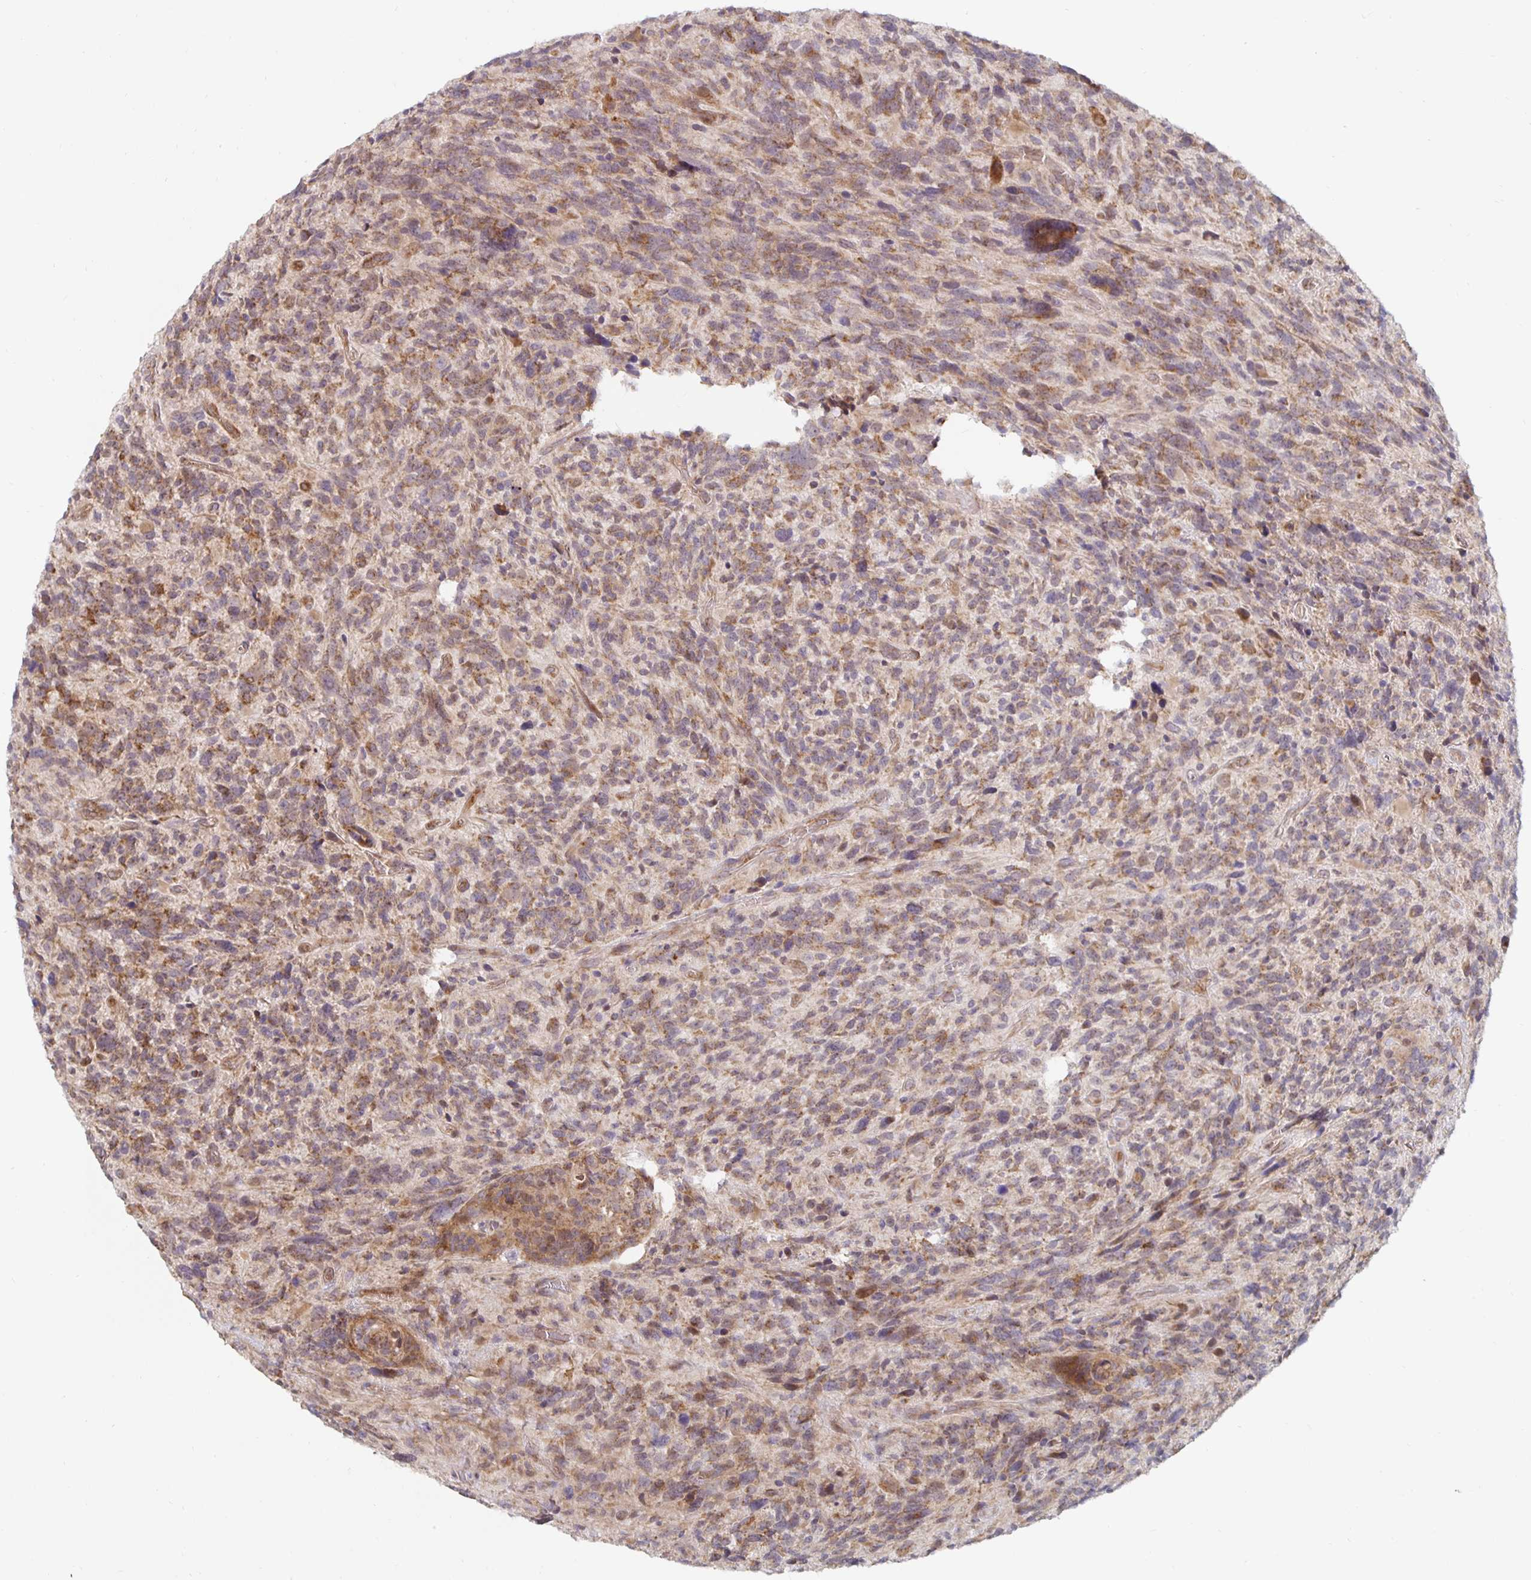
{"staining": {"intensity": "moderate", "quantity": ">75%", "location": "cytoplasmic/membranous"}, "tissue": "glioma", "cell_type": "Tumor cells", "image_type": "cancer", "snomed": [{"axis": "morphology", "description": "Glioma, malignant, High grade"}, {"axis": "topography", "description": "Brain"}], "caption": "Human glioma stained for a protein (brown) exhibits moderate cytoplasmic/membranous positive staining in about >75% of tumor cells.", "gene": "MRPL28", "patient": {"sex": "male", "age": 46}}